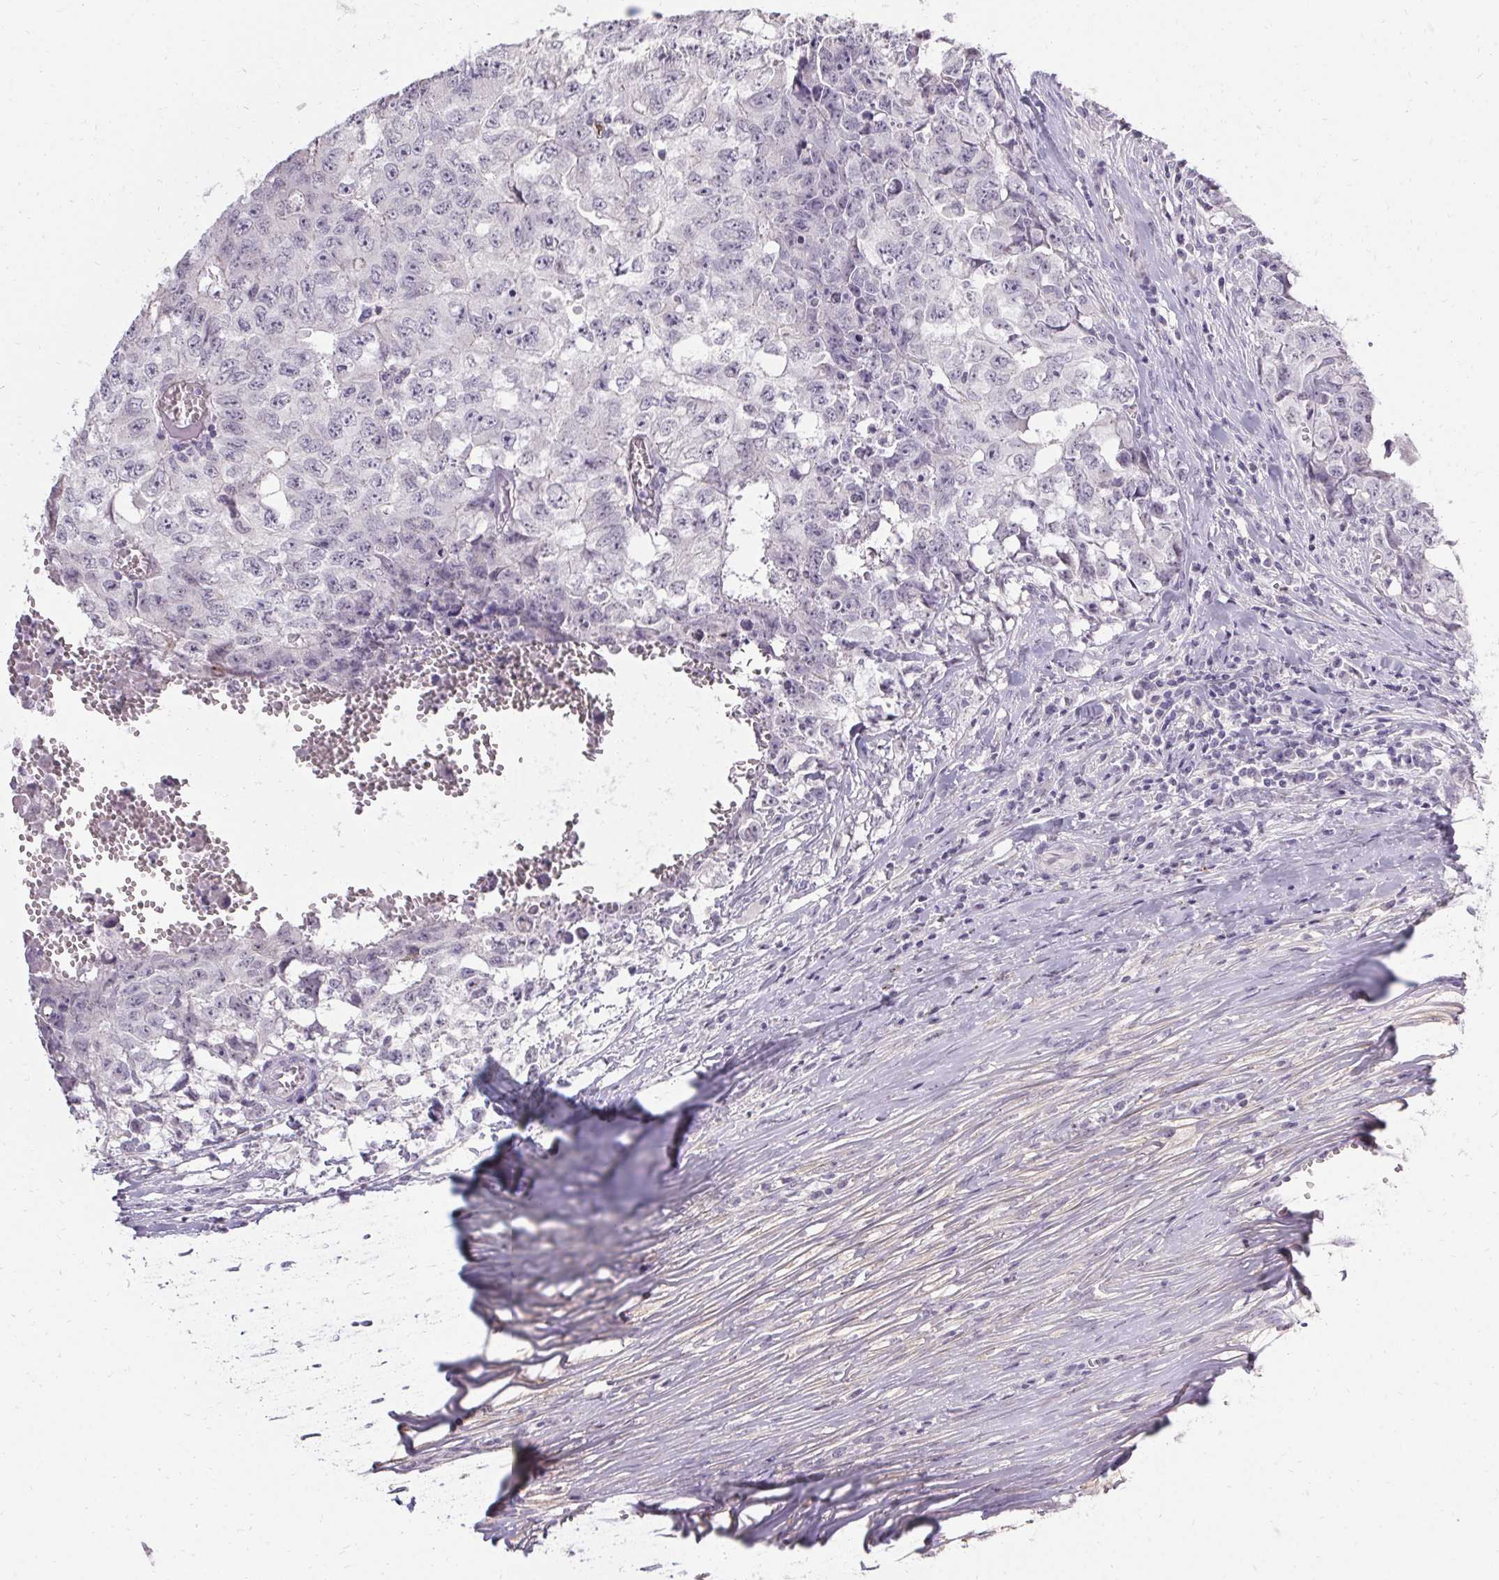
{"staining": {"intensity": "negative", "quantity": "none", "location": "none"}, "tissue": "testis cancer", "cell_type": "Tumor cells", "image_type": "cancer", "snomed": [{"axis": "morphology", "description": "Carcinoma, Embryonal, NOS"}, {"axis": "morphology", "description": "Teratoma, malignant, NOS"}, {"axis": "topography", "description": "Testis"}], "caption": "A high-resolution photomicrograph shows immunohistochemistry staining of testis cancer, which shows no significant staining in tumor cells. (Brightfield microscopy of DAB (3,3'-diaminobenzidine) immunohistochemistry (IHC) at high magnification).", "gene": "PMEL", "patient": {"sex": "male", "age": 24}}